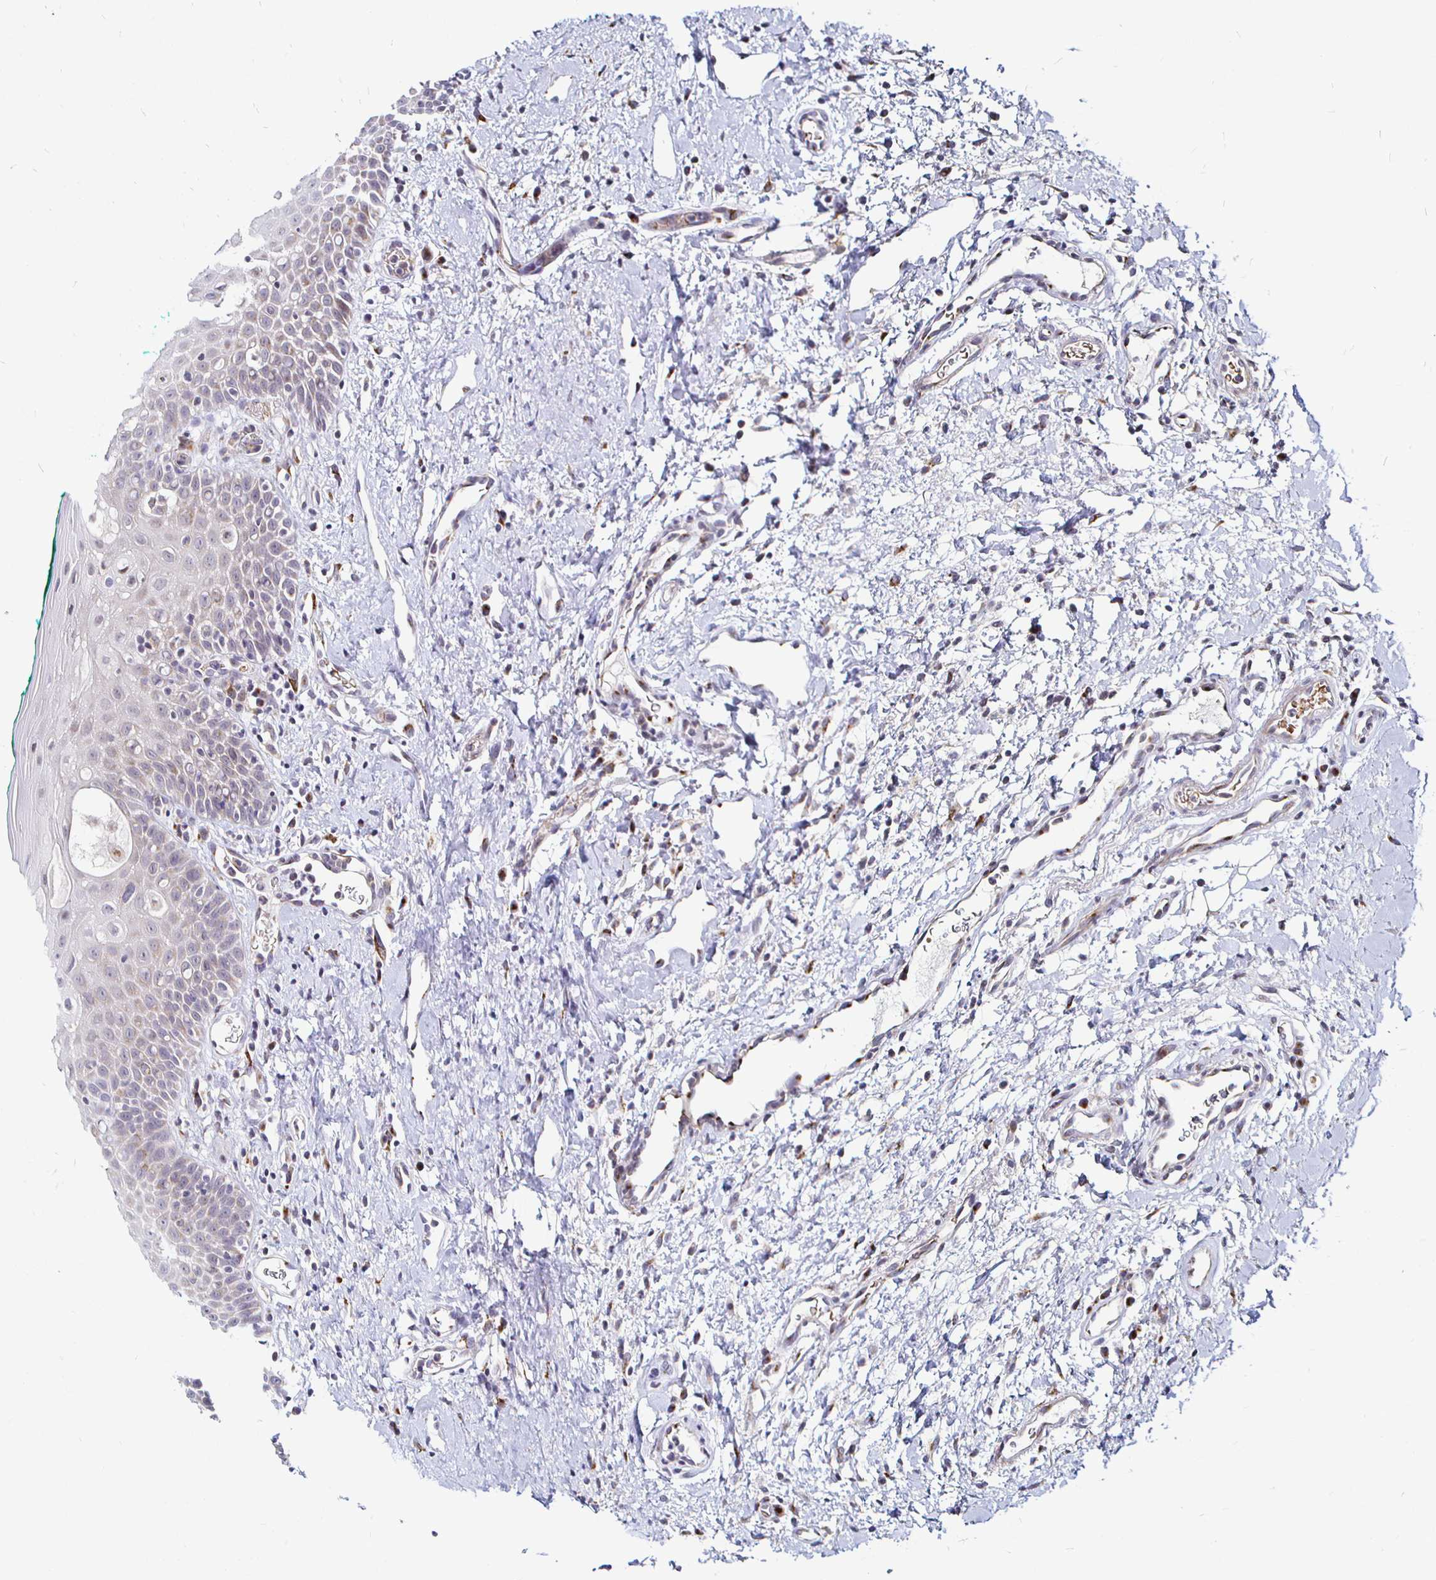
{"staining": {"intensity": "weak", "quantity": "25%-75%", "location": "cytoplasmic/membranous"}, "tissue": "oral mucosa", "cell_type": "Squamous epithelial cells", "image_type": "normal", "snomed": [{"axis": "morphology", "description": "Normal tissue, NOS"}, {"axis": "topography", "description": "Oral tissue"}], "caption": "The image shows staining of unremarkable oral mucosa, revealing weak cytoplasmic/membranous protein positivity (brown color) within squamous epithelial cells. (brown staining indicates protein expression, while blue staining denotes nuclei).", "gene": "ATG3", "patient": {"sex": "female", "age": 70}}